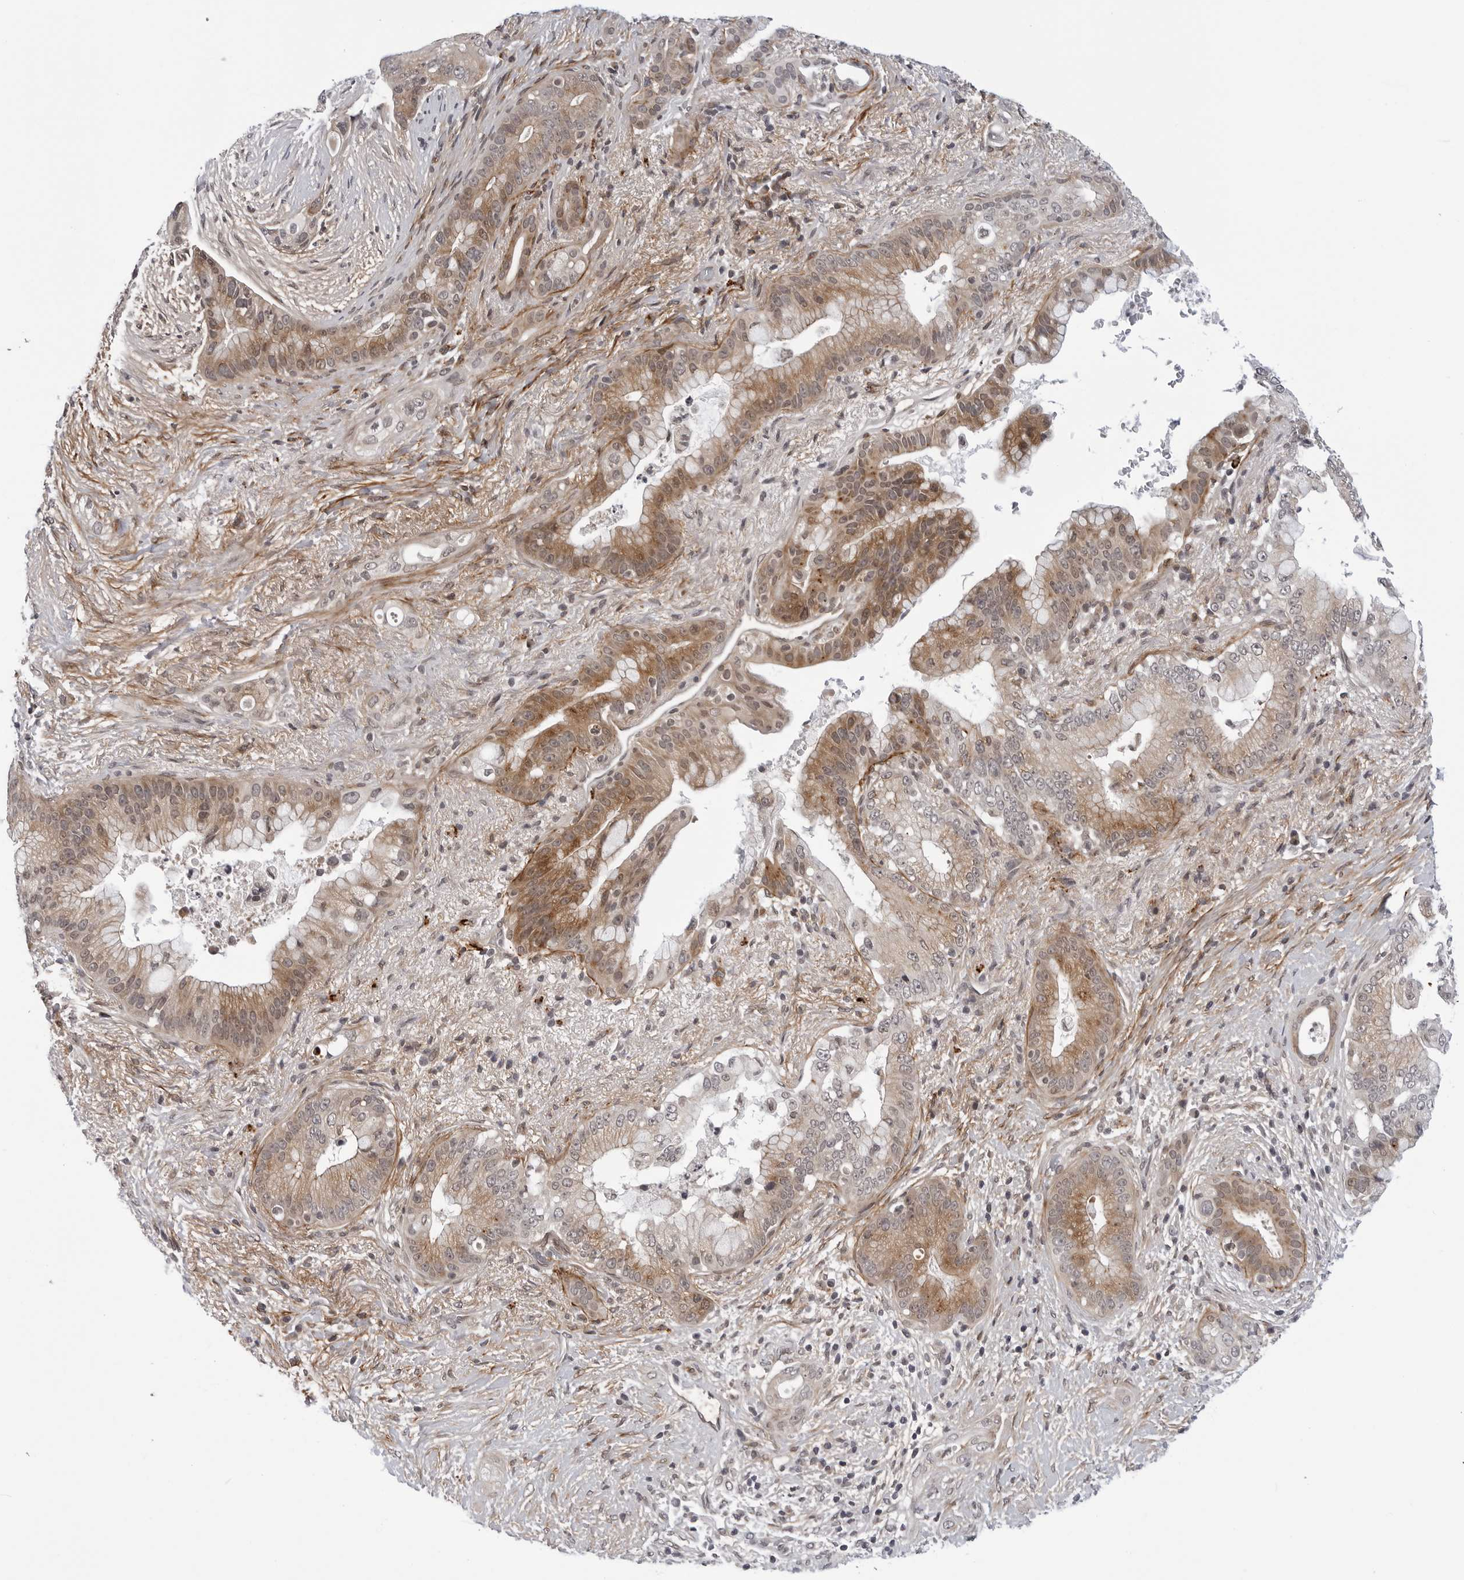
{"staining": {"intensity": "moderate", "quantity": ">75%", "location": "cytoplasmic/membranous"}, "tissue": "pancreatic cancer", "cell_type": "Tumor cells", "image_type": "cancer", "snomed": [{"axis": "morphology", "description": "Adenocarcinoma, NOS"}, {"axis": "topography", "description": "Pancreas"}], "caption": "Adenocarcinoma (pancreatic) tissue shows moderate cytoplasmic/membranous staining in approximately >75% of tumor cells", "gene": "KIAA1614", "patient": {"sex": "male", "age": 53}}